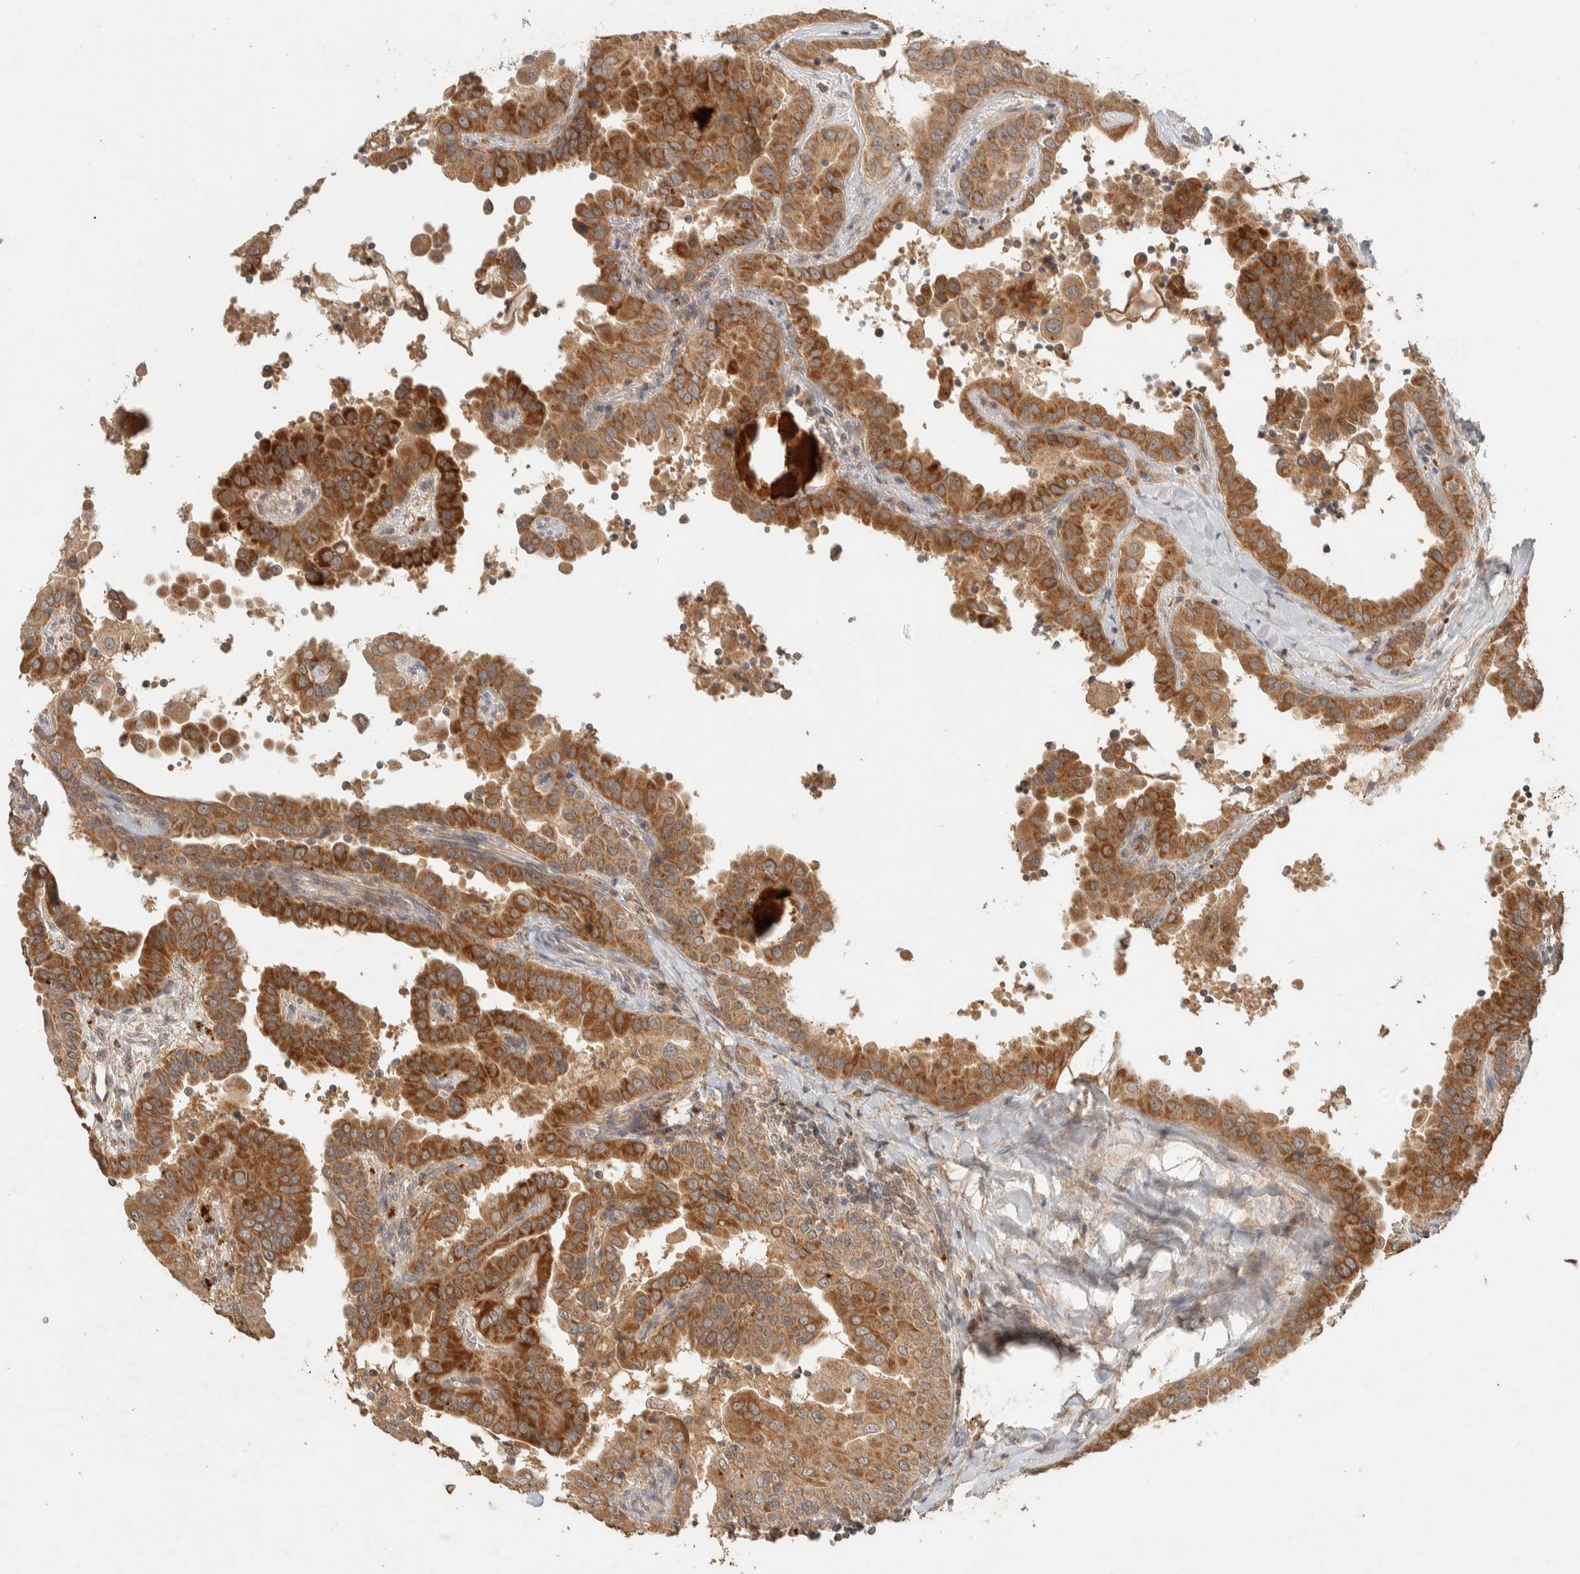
{"staining": {"intensity": "strong", "quantity": ">75%", "location": "cytoplasmic/membranous"}, "tissue": "thyroid cancer", "cell_type": "Tumor cells", "image_type": "cancer", "snomed": [{"axis": "morphology", "description": "Papillary adenocarcinoma, NOS"}, {"axis": "topography", "description": "Thyroid gland"}], "caption": "DAB immunohistochemical staining of human thyroid cancer (papillary adenocarcinoma) displays strong cytoplasmic/membranous protein expression in approximately >75% of tumor cells.", "gene": "ITPA", "patient": {"sex": "male", "age": 33}}